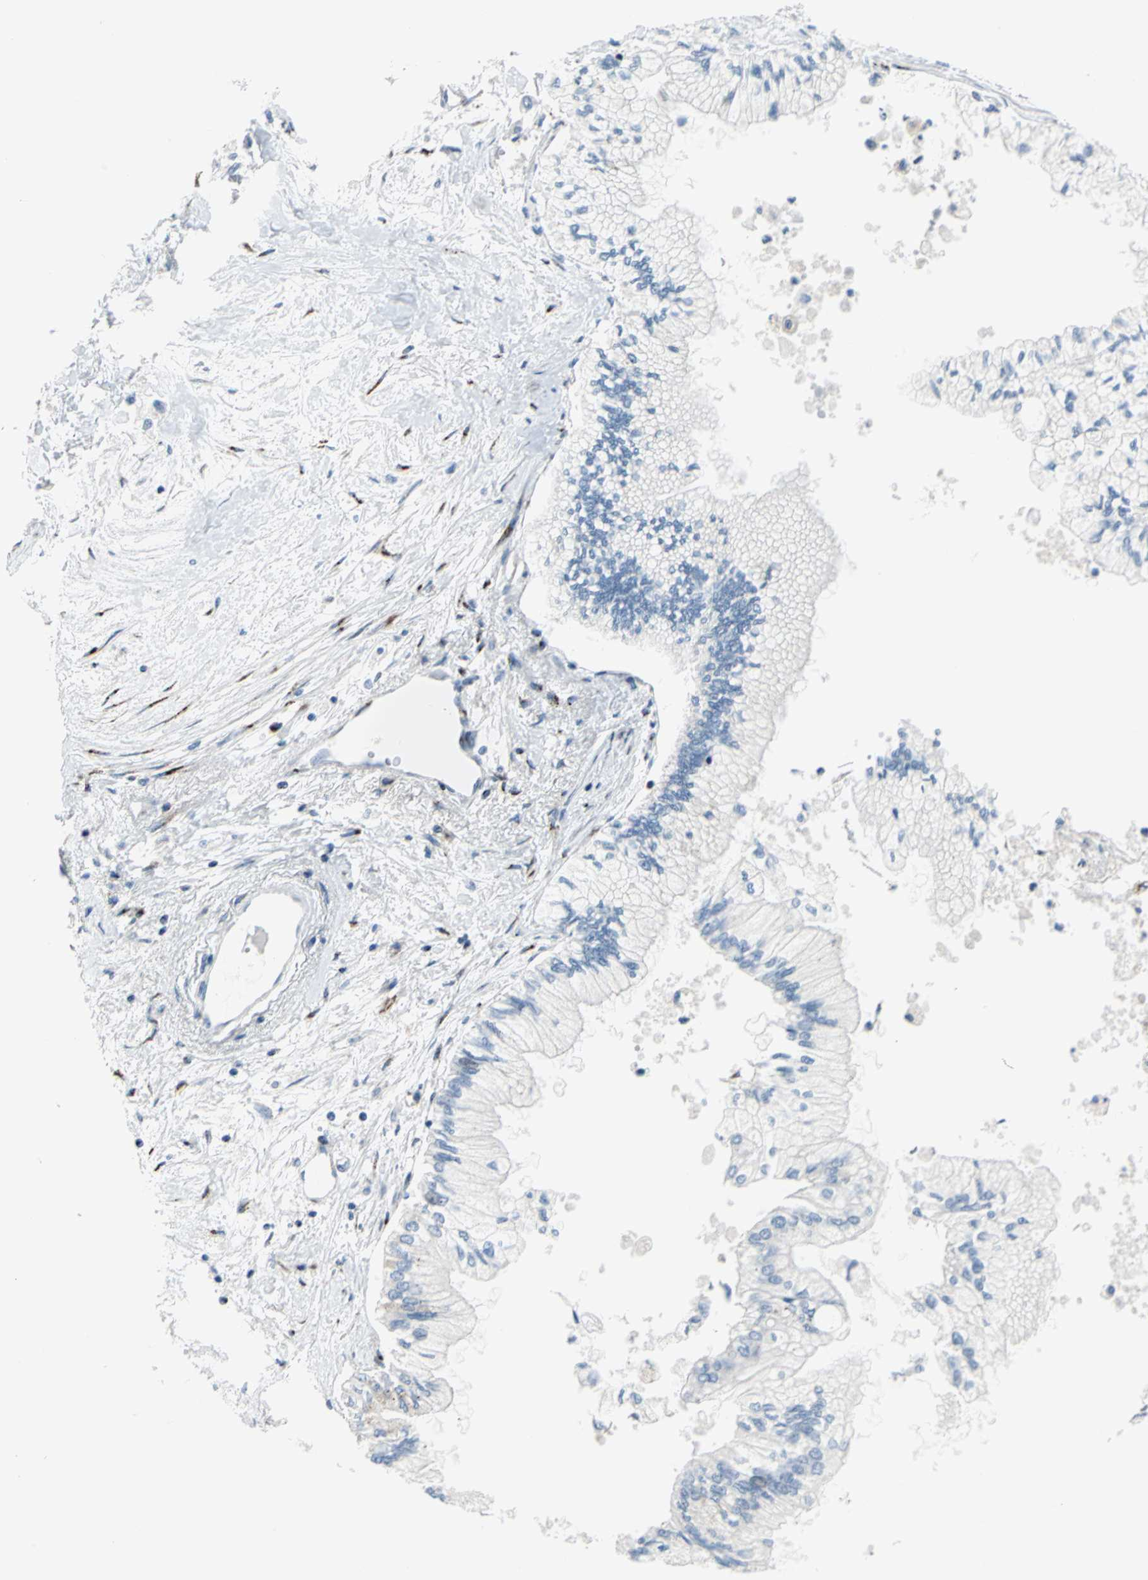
{"staining": {"intensity": "moderate", "quantity": "<25%", "location": "cytoplasmic/membranous"}, "tissue": "pancreatic cancer", "cell_type": "Tumor cells", "image_type": "cancer", "snomed": [{"axis": "morphology", "description": "Adenocarcinoma, NOS"}, {"axis": "topography", "description": "Pancreas"}], "caption": "DAB (3,3'-diaminobenzidine) immunohistochemical staining of human pancreatic cancer (adenocarcinoma) displays moderate cytoplasmic/membranous protein expression in about <25% of tumor cells.", "gene": "GPR3", "patient": {"sex": "male", "age": 79}}